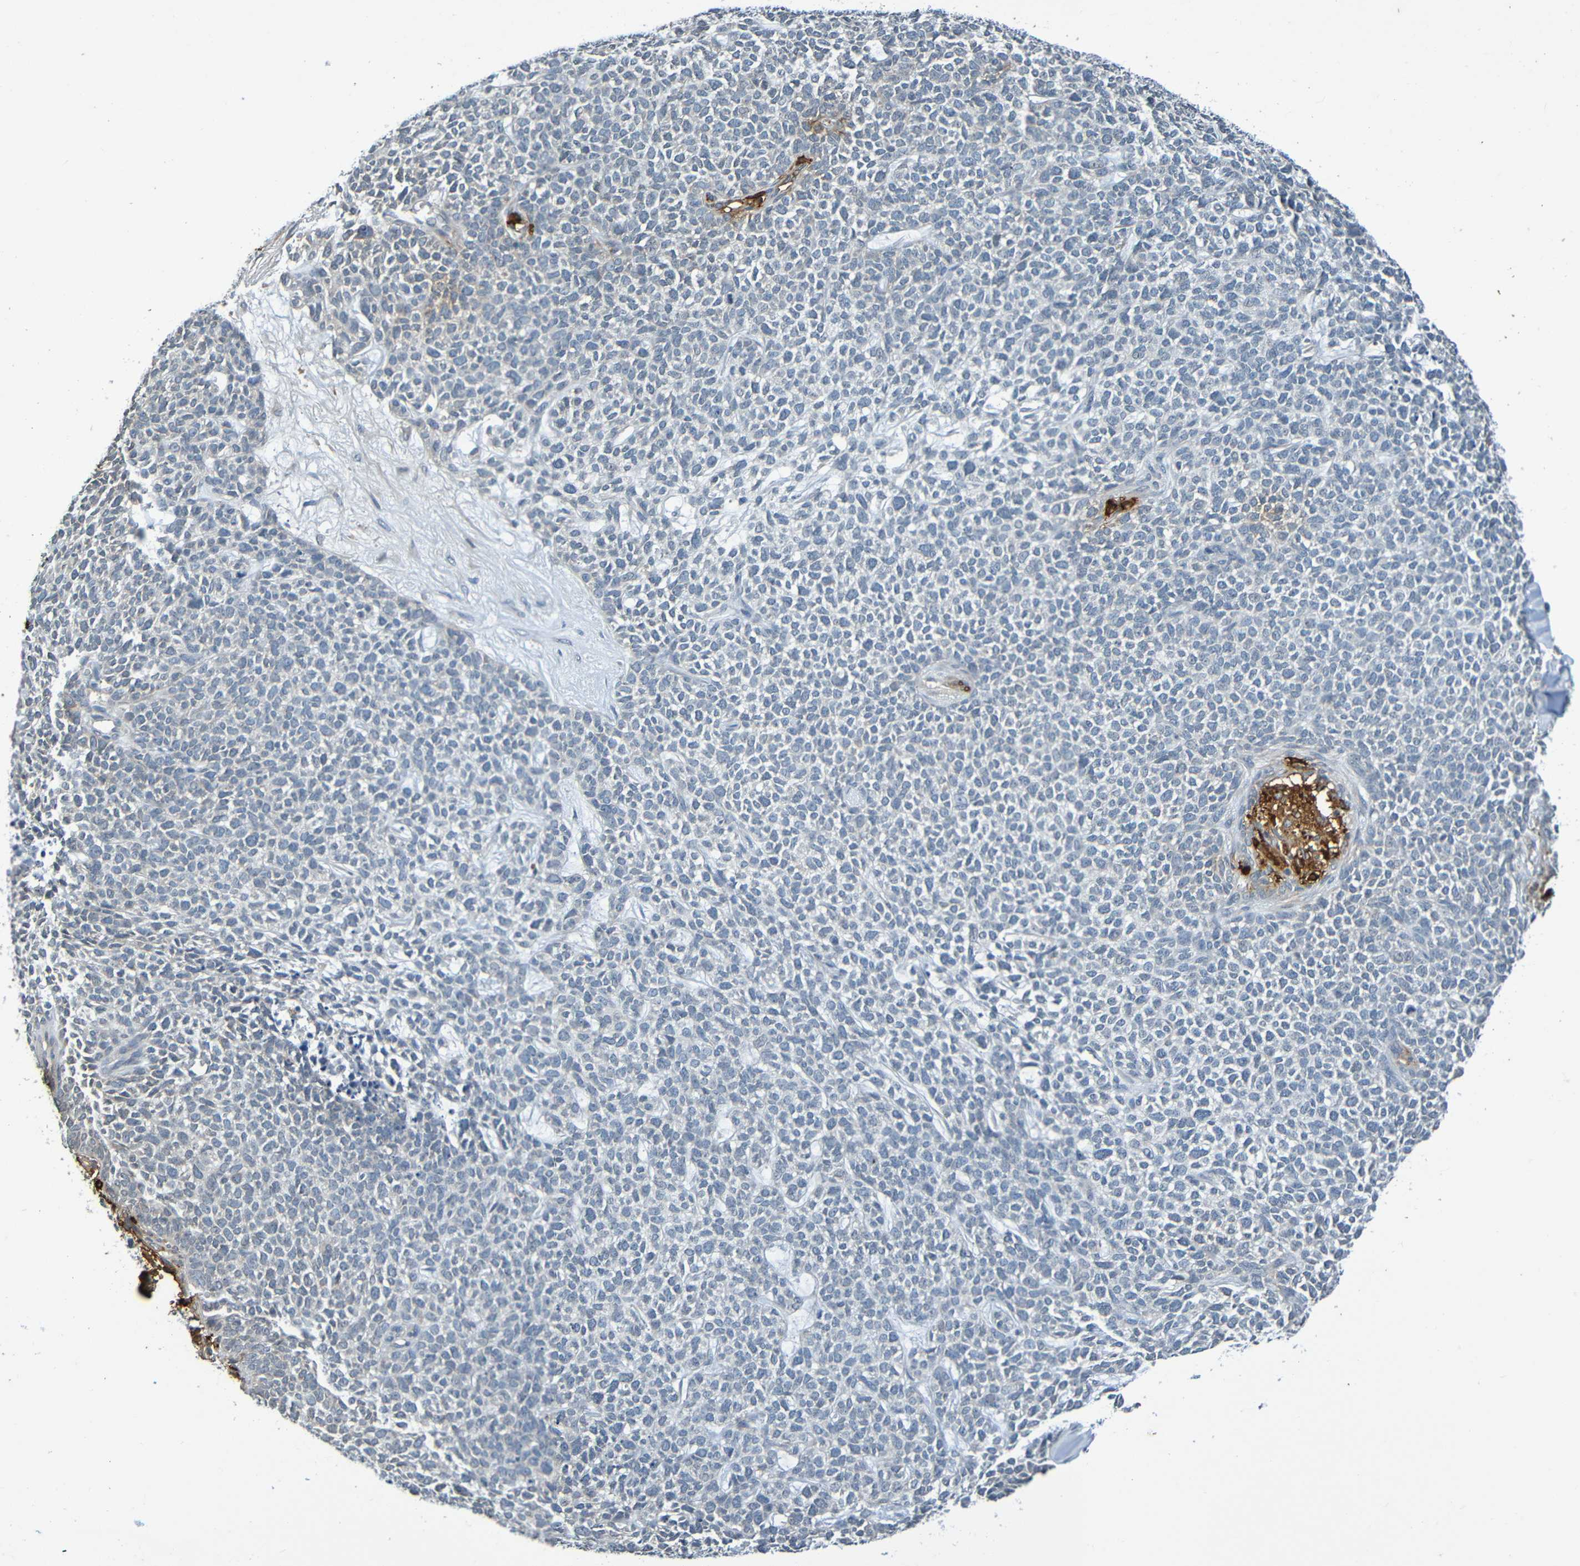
{"staining": {"intensity": "negative", "quantity": "none", "location": "none"}, "tissue": "skin cancer", "cell_type": "Tumor cells", "image_type": "cancer", "snomed": [{"axis": "morphology", "description": "Basal cell carcinoma"}, {"axis": "topography", "description": "Skin"}], "caption": "A histopathology image of human skin basal cell carcinoma is negative for staining in tumor cells.", "gene": "C3AR1", "patient": {"sex": "female", "age": 84}}